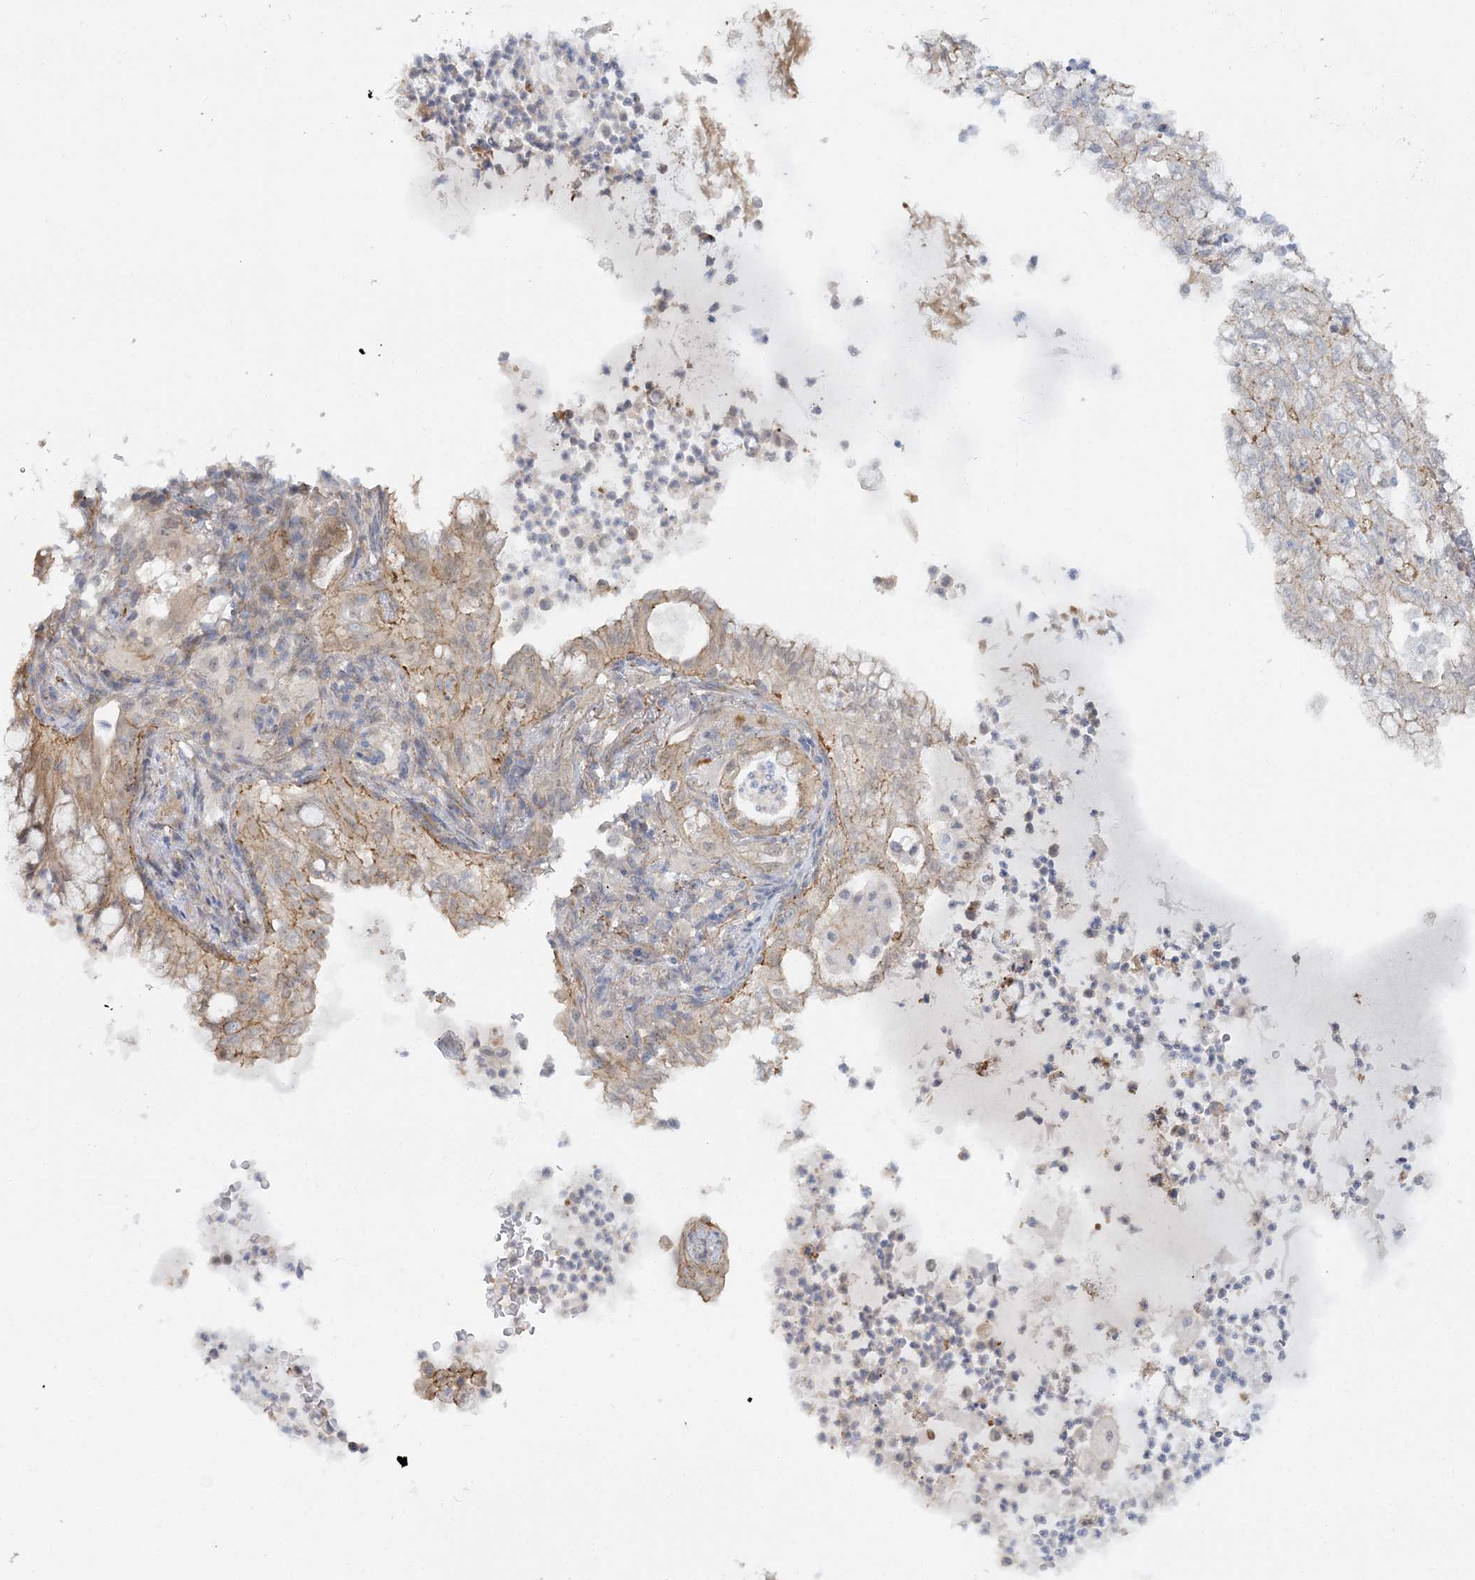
{"staining": {"intensity": "weak", "quantity": "25%-75%", "location": "cytoplasmic/membranous"}, "tissue": "lung cancer", "cell_type": "Tumor cells", "image_type": "cancer", "snomed": [{"axis": "morphology", "description": "Adenocarcinoma, NOS"}, {"axis": "topography", "description": "Lung"}], "caption": "Immunohistochemistry (IHC) (DAB) staining of lung adenocarcinoma exhibits weak cytoplasmic/membranous protein expression in about 25%-75% of tumor cells.", "gene": "MAT2B", "patient": {"sex": "female", "age": 70}}